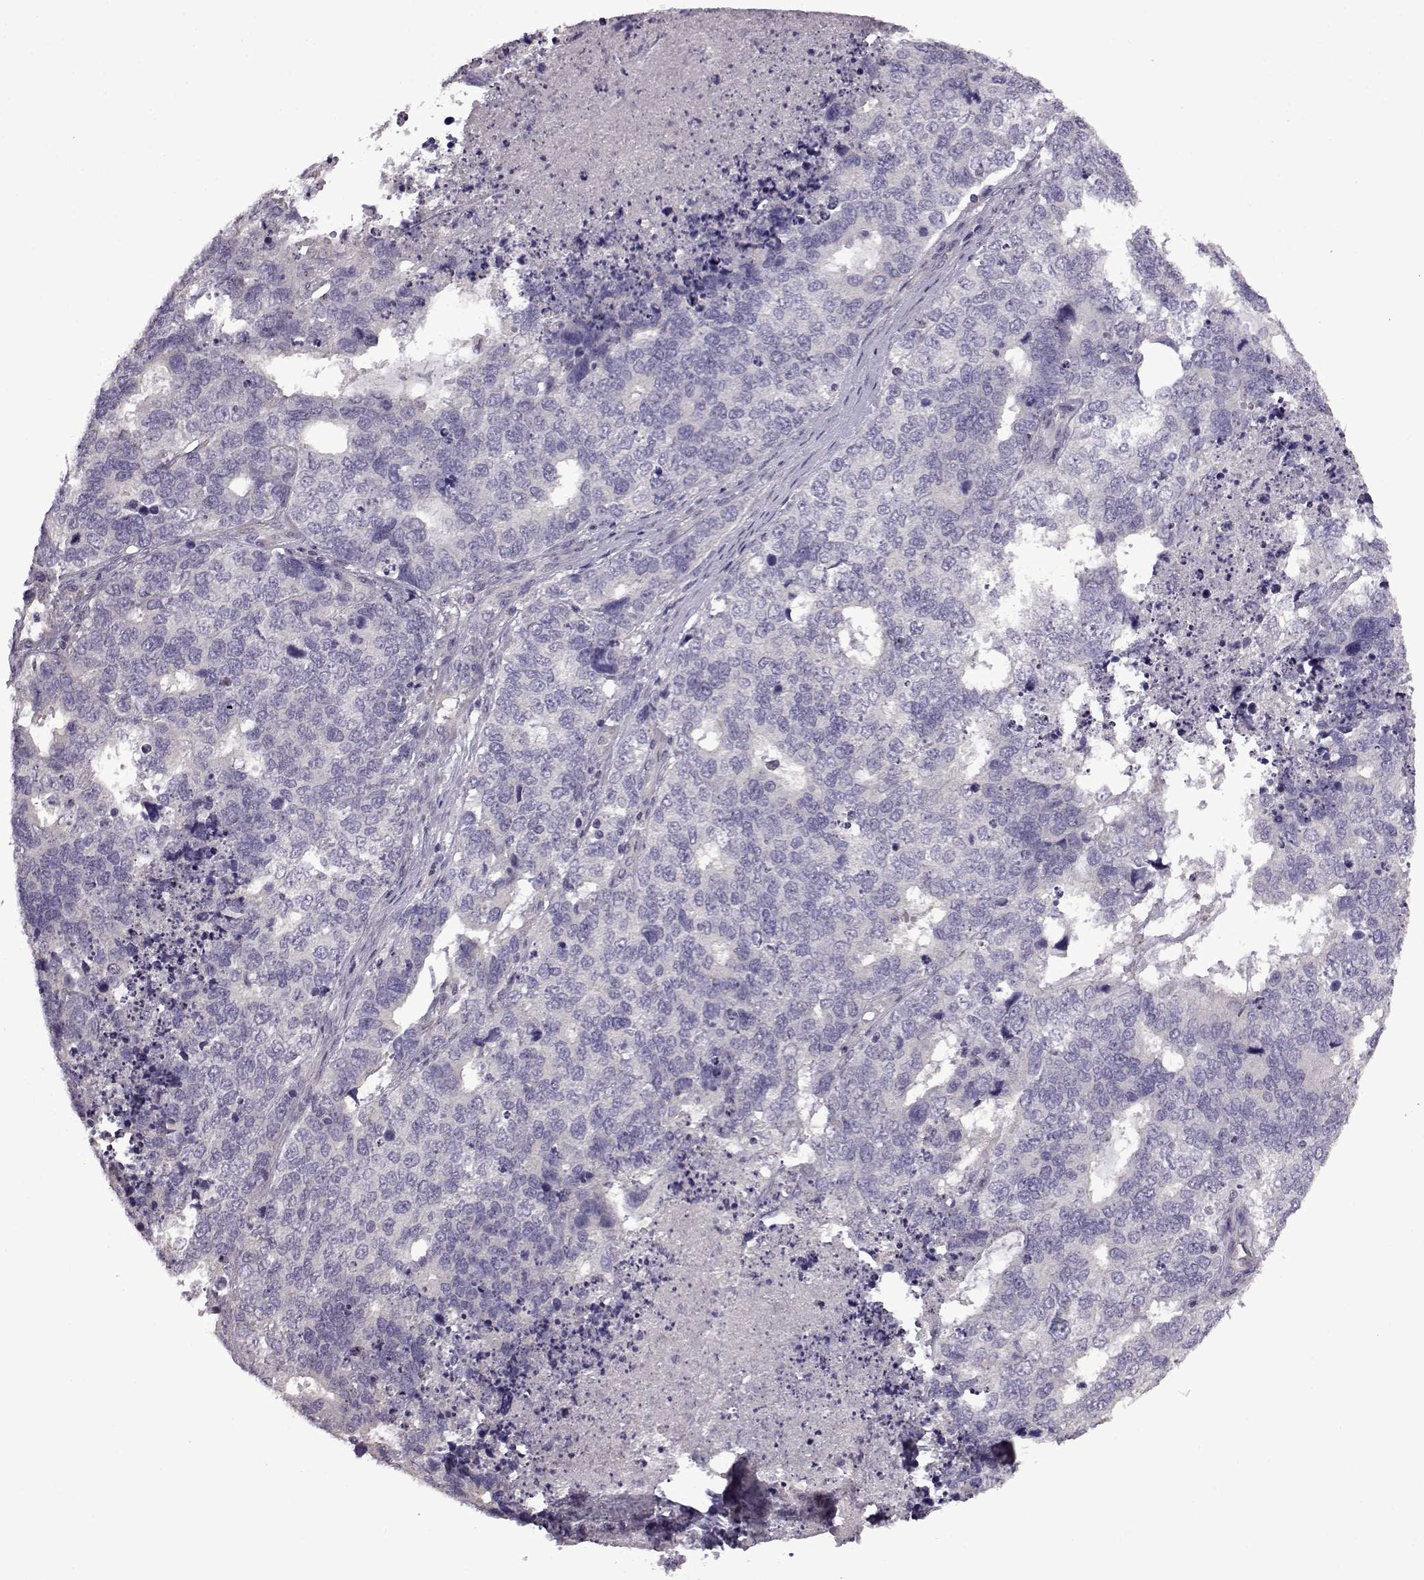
{"staining": {"intensity": "negative", "quantity": "none", "location": "none"}, "tissue": "cervical cancer", "cell_type": "Tumor cells", "image_type": "cancer", "snomed": [{"axis": "morphology", "description": "Squamous cell carcinoma, NOS"}, {"axis": "topography", "description": "Cervix"}], "caption": "Tumor cells show no significant expression in cervical cancer.", "gene": "EDDM3B", "patient": {"sex": "female", "age": 63}}